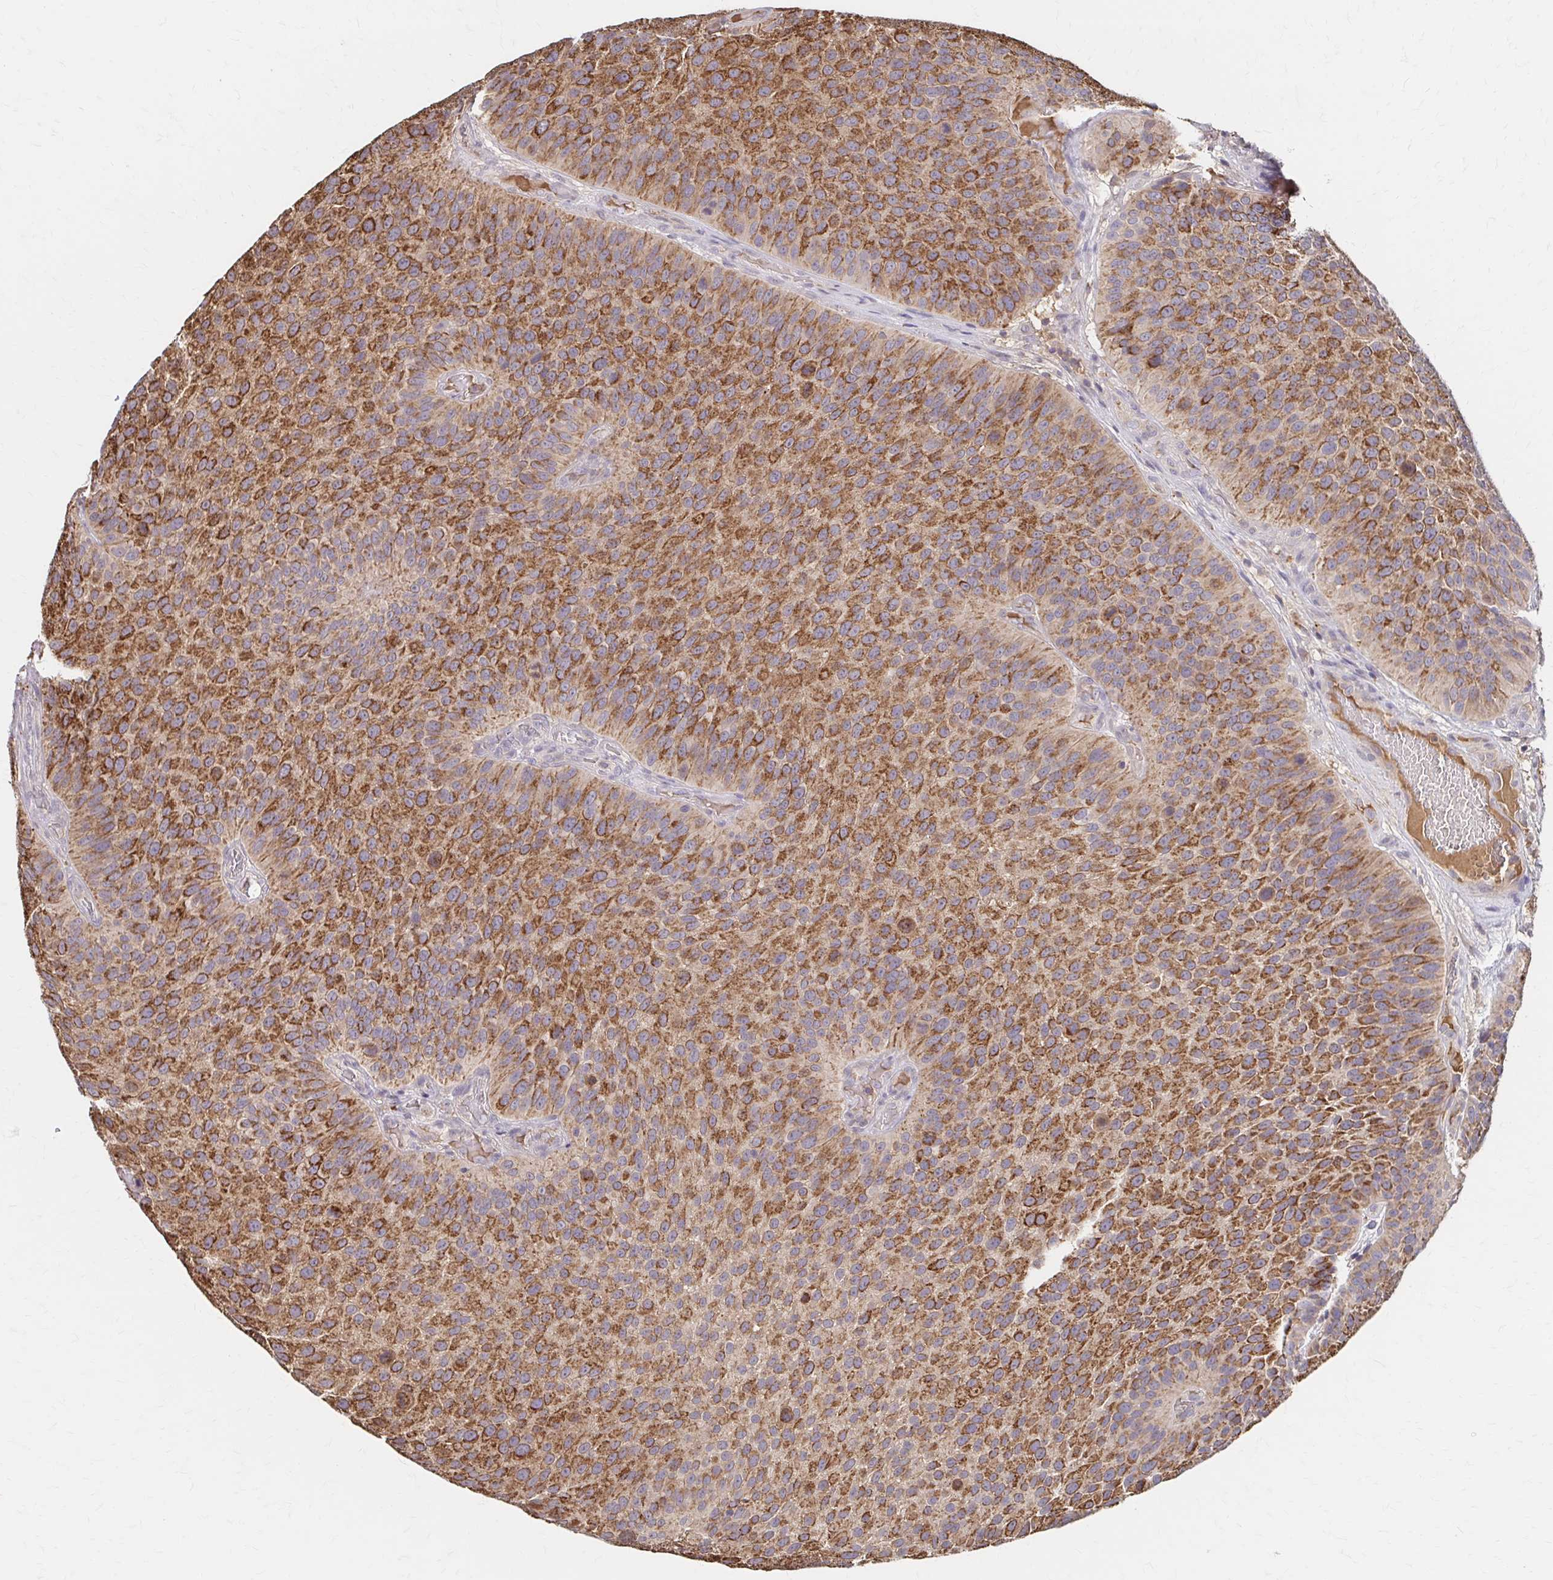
{"staining": {"intensity": "moderate", "quantity": ">75%", "location": "cytoplasmic/membranous"}, "tissue": "urothelial cancer", "cell_type": "Tumor cells", "image_type": "cancer", "snomed": [{"axis": "morphology", "description": "Urothelial carcinoma, Low grade"}, {"axis": "topography", "description": "Urinary bladder"}], "caption": "This is a photomicrograph of immunohistochemistry staining of urothelial cancer, which shows moderate positivity in the cytoplasmic/membranous of tumor cells.", "gene": "HMGCS2", "patient": {"sex": "male", "age": 76}}